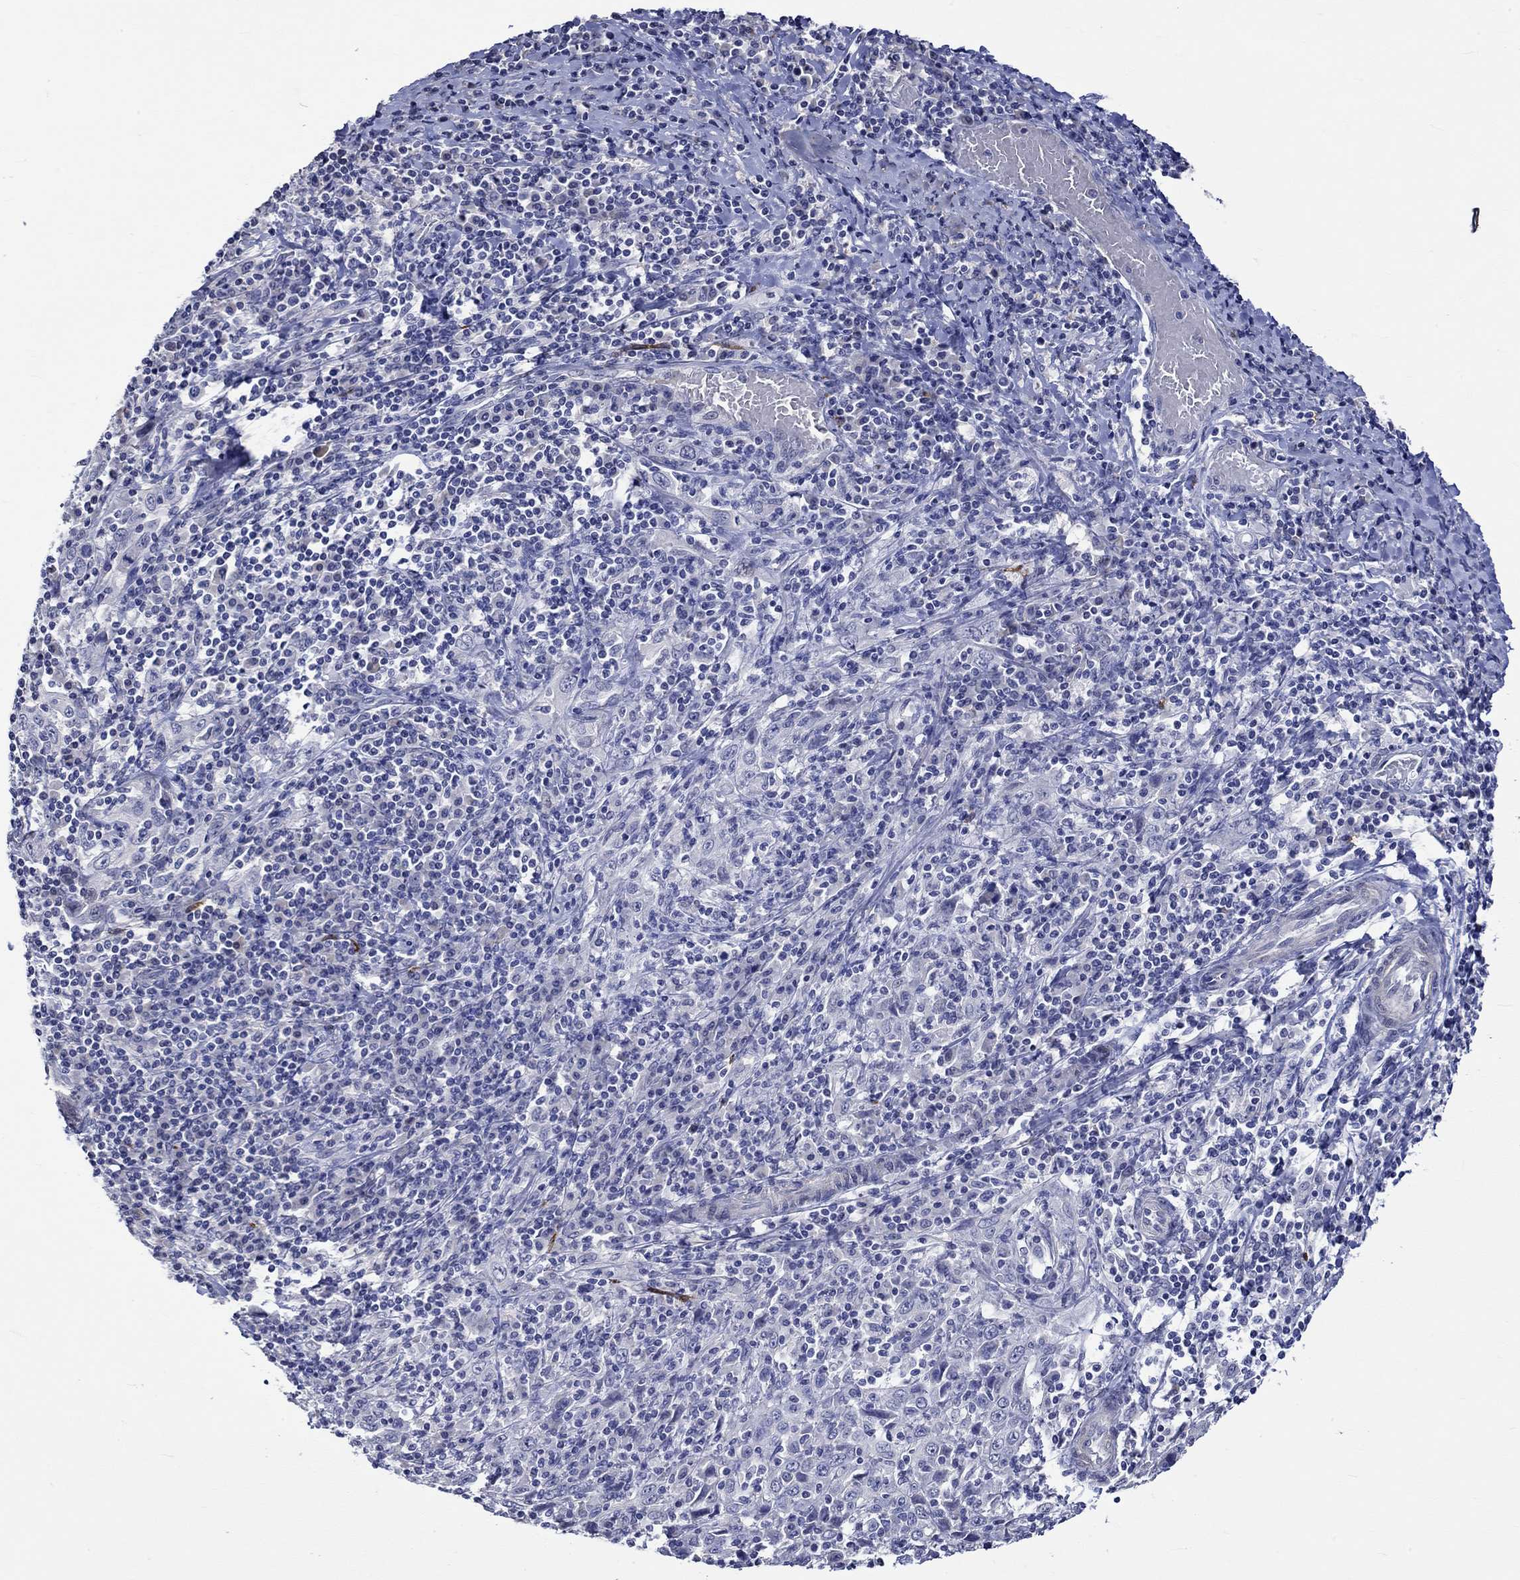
{"staining": {"intensity": "negative", "quantity": "none", "location": "none"}, "tissue": "cervical cancer", "cell_type": "Tumor cells", "image_type": "cancer", "snomed": [{"axis": "morphology", "description": "Squamous cell carcinoma, NOS"}, {"axis": "topography", "description": "Cervix"}], "caption": "Cervical squamous cell carcinoma was stained to show a protein in brown. There is no significant expression in tumor cells.", "gene": "CRYAB", "patient": {"sex": "female", "age": 46}}